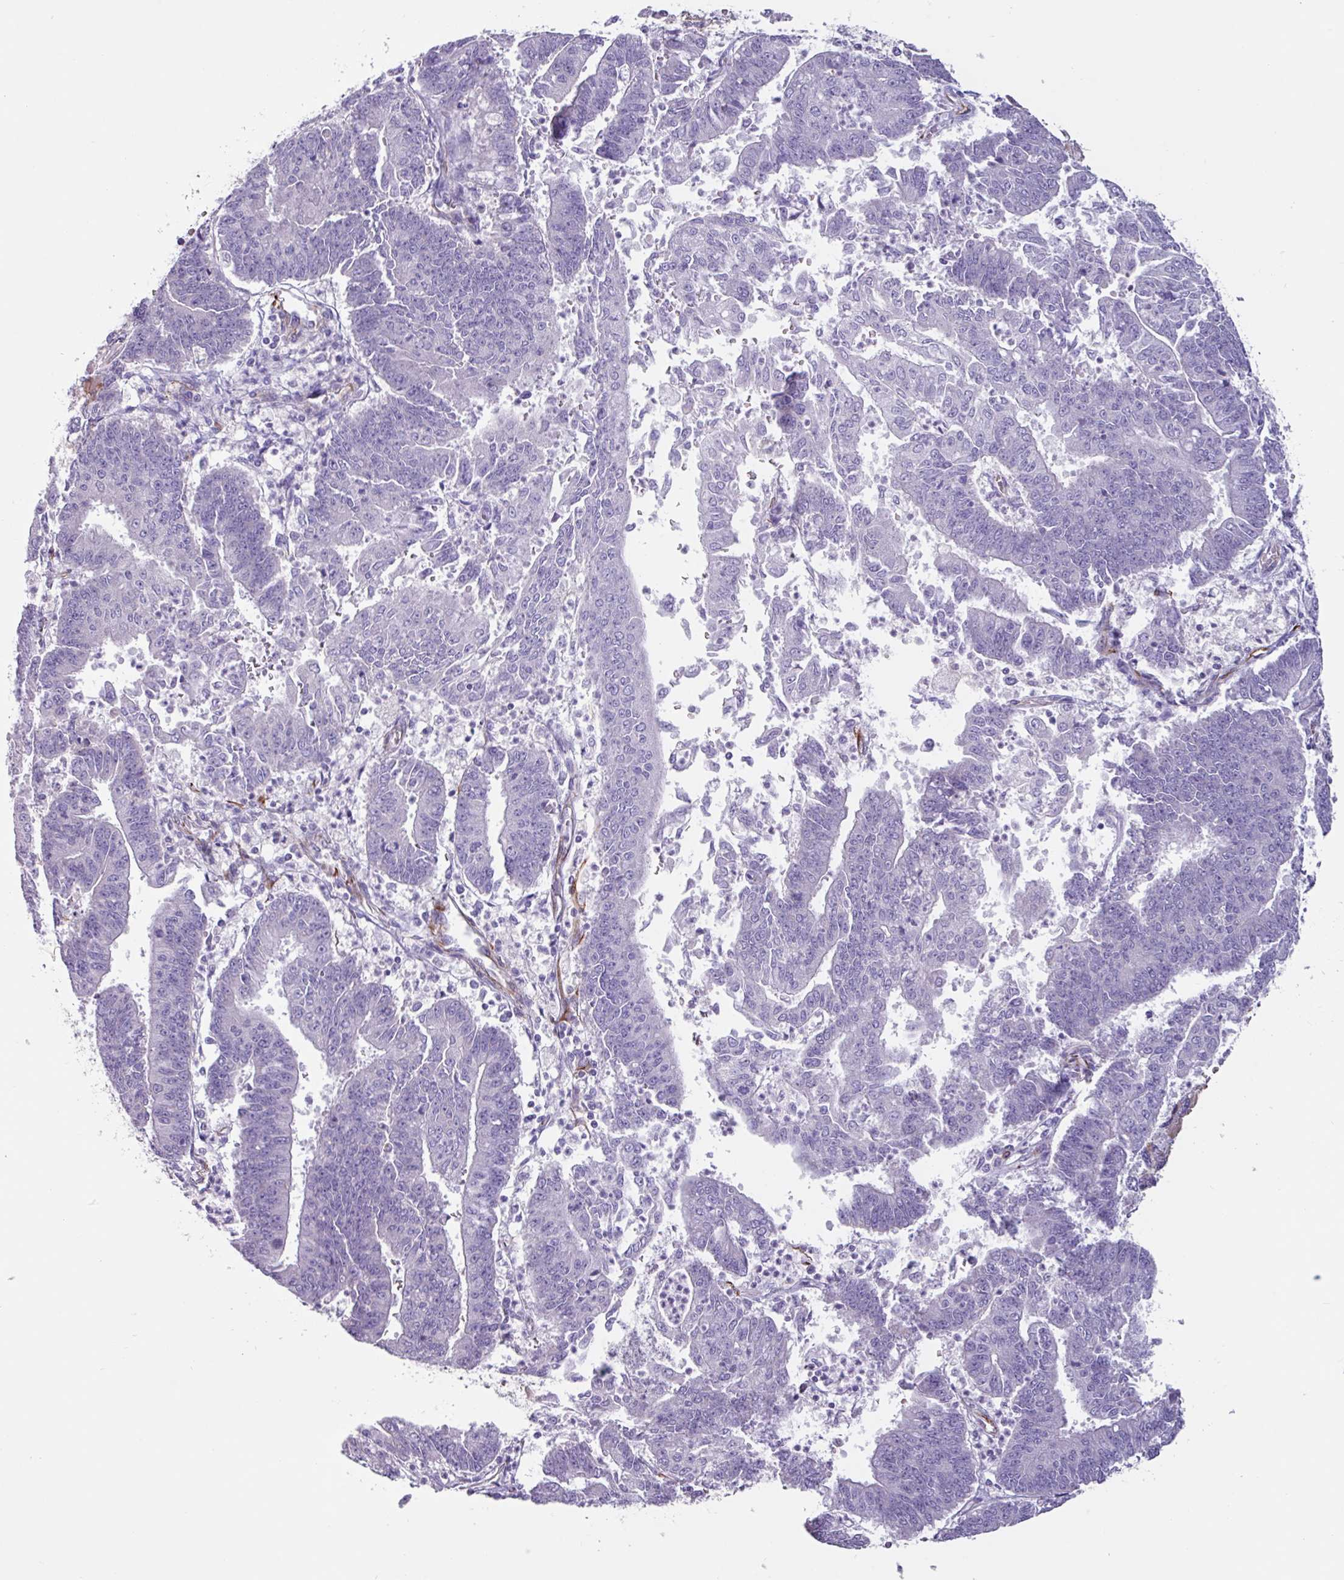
{"staining": {"intensity": "negative", "quantity": "none", "location": "none"}, "tissue": "endometrial cancer", "cell_type": "Tumor cells", "image_type": "cancer", "snomed": [{"axis": "morphology", "description": "Adenocarcinoma, NOS"}, {"axis": "topography", "description": "Endometrium"}], "caption": "A high-resolution photomicrograph shows immunohistochemistry (IHC) staining of endometrial cancer, which displays no significant expression in tumor cells.", "gene": "BTD", "patient": {"sex": "female", "age": 73}}